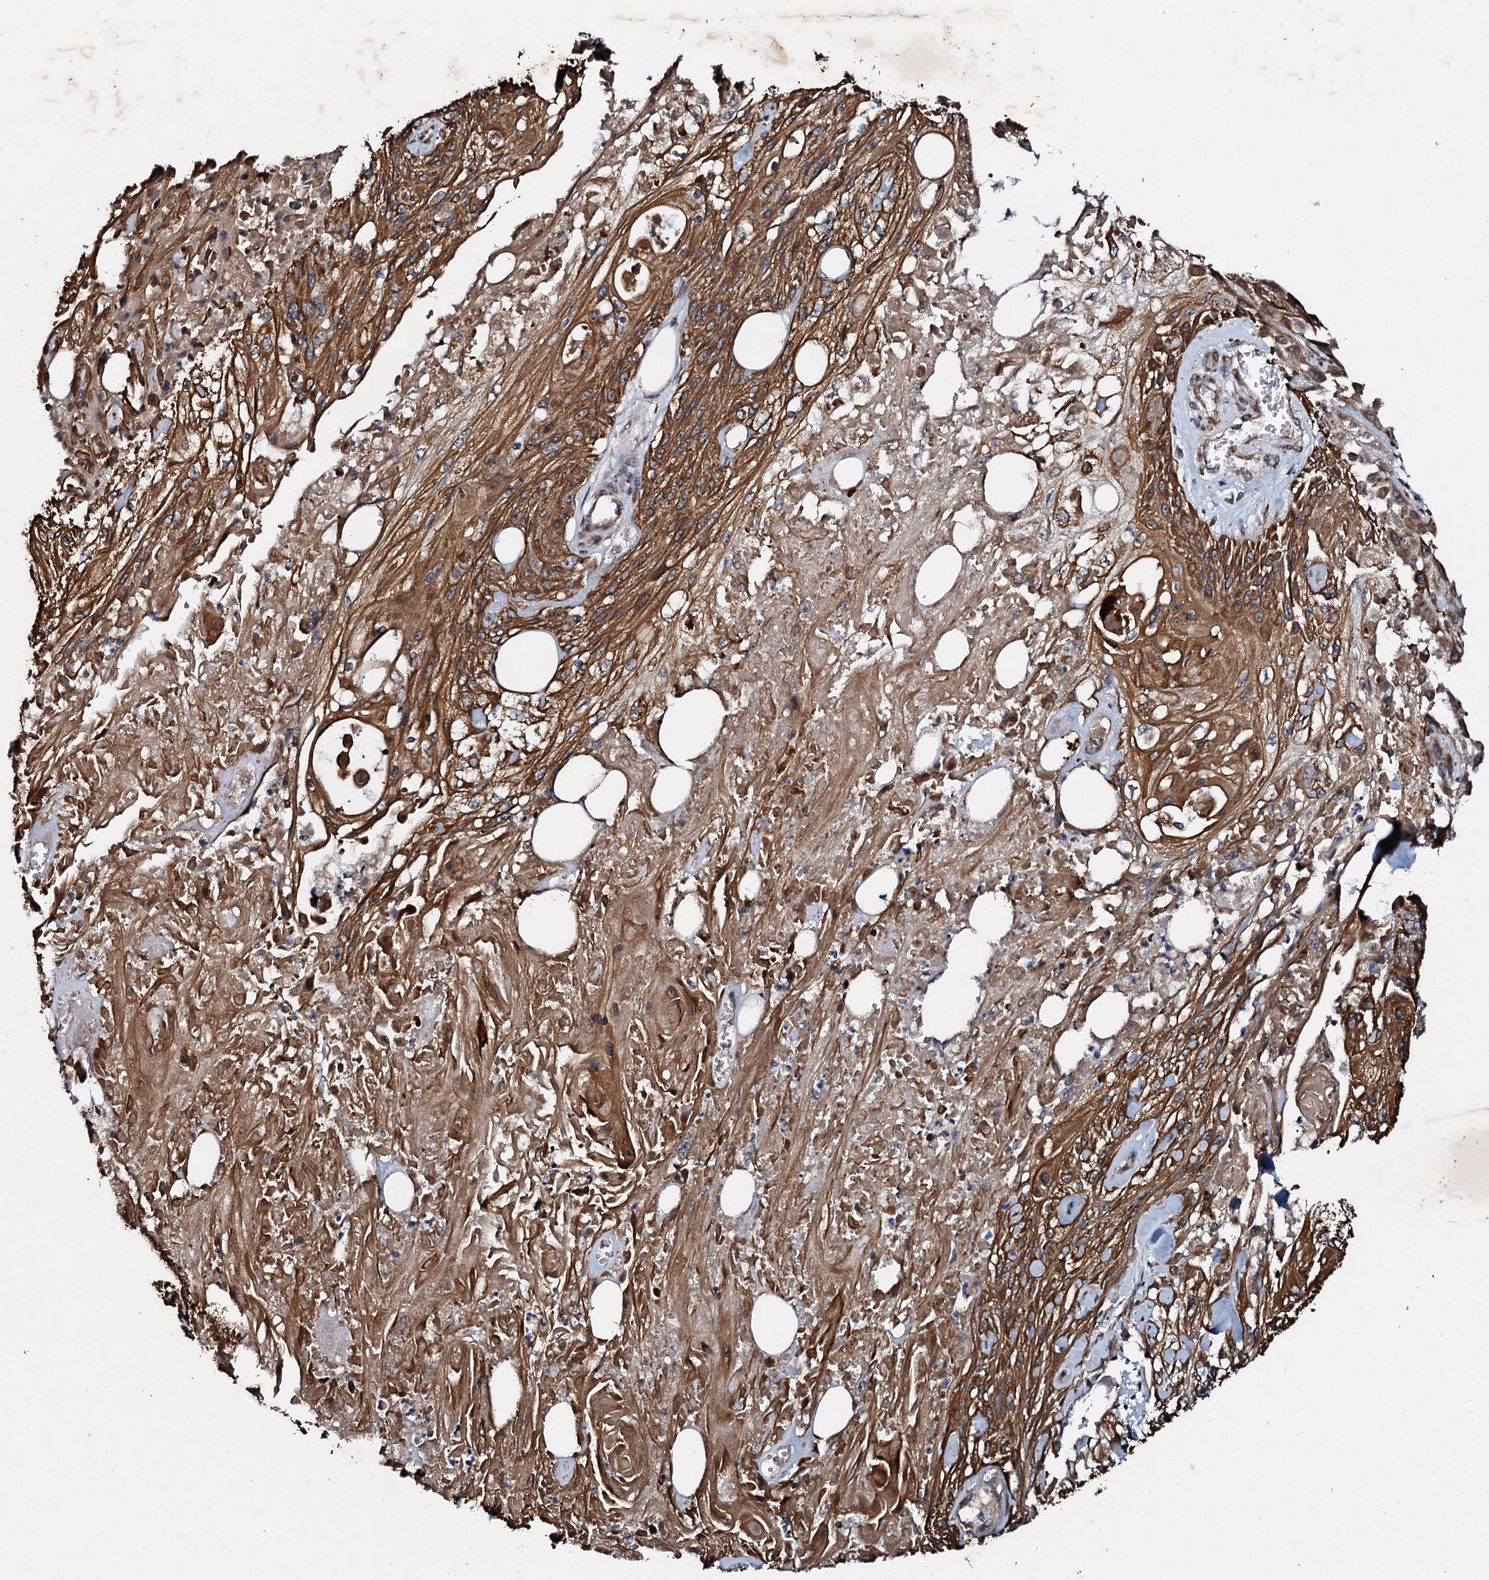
{"staining": {"intensity": "moderate", "quantity": ">75%", "location": "cytoplasmic/membranous"}, "tissue": "skin cancer", "cell_type": "Tumor cells", "image_type": "cancer", "snomed": [{"axis": "morphology", "description": "Squamous cell carcinoma, NOS"}, {"axis": "morphology", "description": "Squamous cell carcinoma, metastatic, NOS"}, {"axis": "topography", "description": "Skin"}, {"axis": "topography", "description": "Lymph node"}], "caption": "Tumor cells display medium levels of moderate cytoplasmic/membranous staining in approximately >75% of cells in human skin metastatic squamous cell carcinoma.", "gene": "ADAMTS10", "patient": {"sex": "male", "age": 75}}